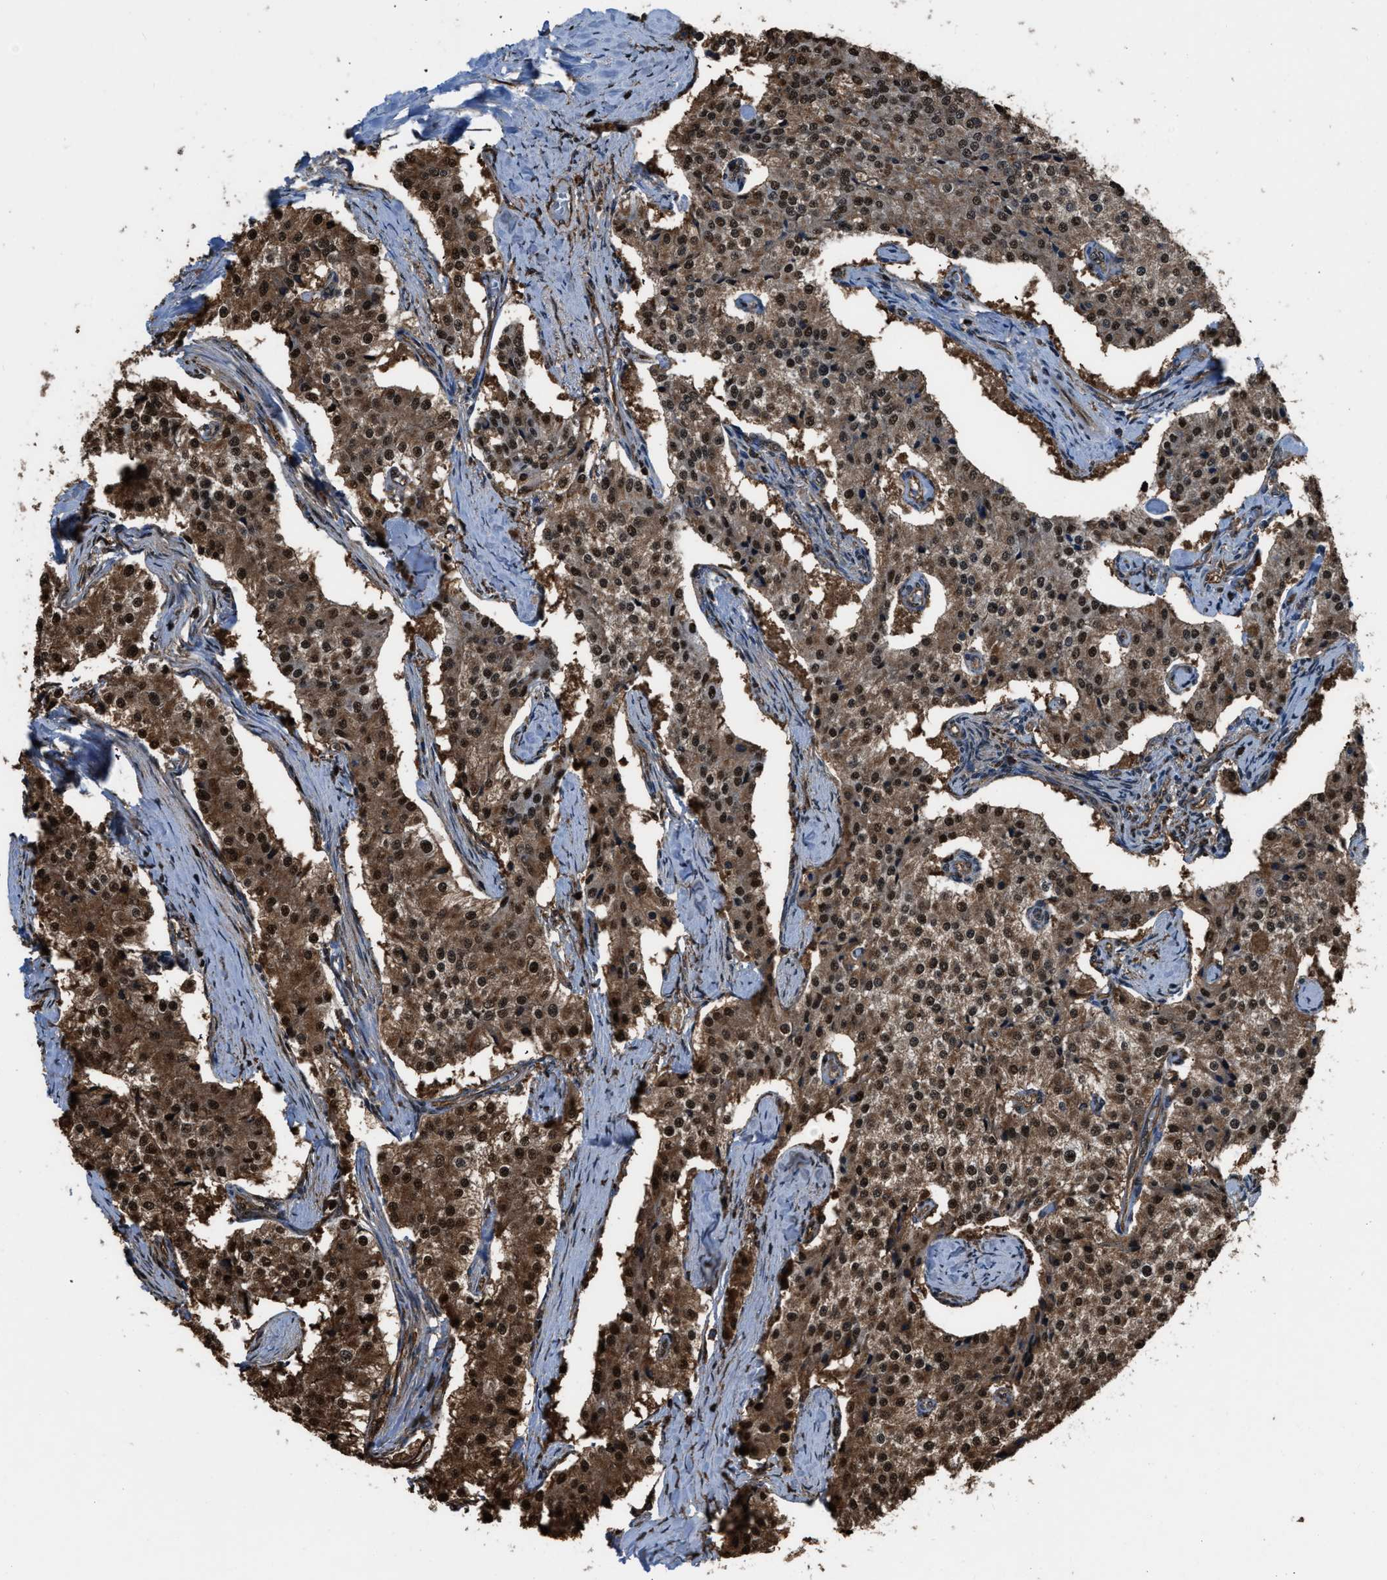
{"staining": {"intensity": "strong", "quantity": ">75%", "location": "cytoplasmic/membranous,nuclear"}, "tissue": "carcinoid", "cell_type": "Tumor cells", "image_type": "cancer", "snomed": [{"axis": "morphology", "description": "Carcinoid, malignant, NOS"}, {"axis": "topography", "description": "Colon"}], "caption": "The immunohistochemical stain shows strong cytoplasmic/membranous and nuclear expression in tumor cells of carcinoid tissue.", "gene": "FNTA", "patient": {"sex": "female", "age": 52}}